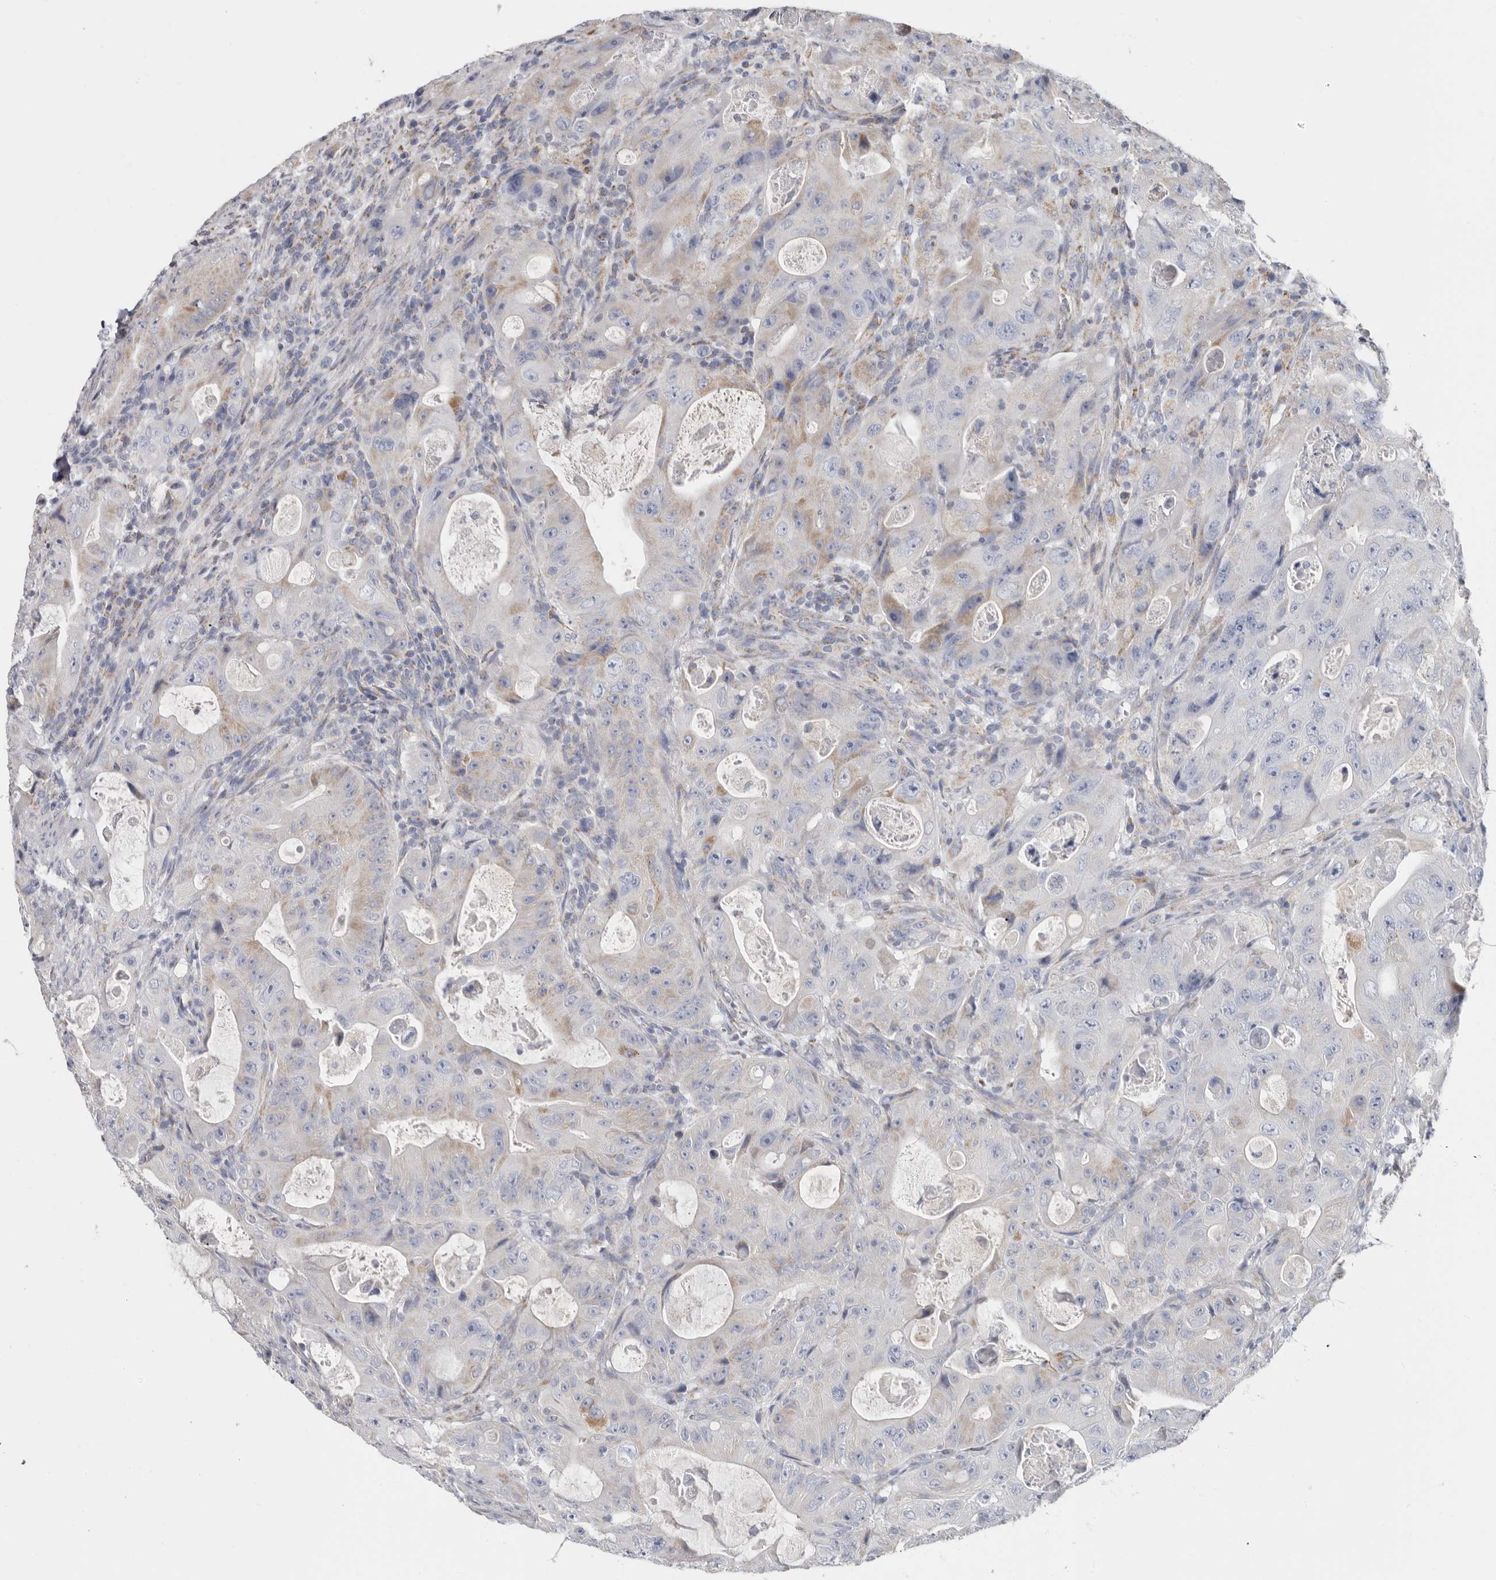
{"staining": {"intensity": "weak", "quantity": "<25%", "location": "cytoplasmic/membranous"}, "tissue": "colorectal cancer", "cell_type": "Tumor cells", "image_type": "cancer", "snomed": [{"axis": "morphology", "description": "Adenocarcinoma, NOS"}, {"axis": "topography", "description": "Colon"}], "caption": "DAB (3,3'-diaminobenzidine) immunohistochemical staining of human colorectal cancer (adenocarcinoma) exhibits no significant staining in tumor cells. (DAB (3,3'-diaminobenzidine) immunohistochemistry with hematoxylin counter stain).", "gene": "RSPO2", "patient": {"sex": "female", "age": 46}}